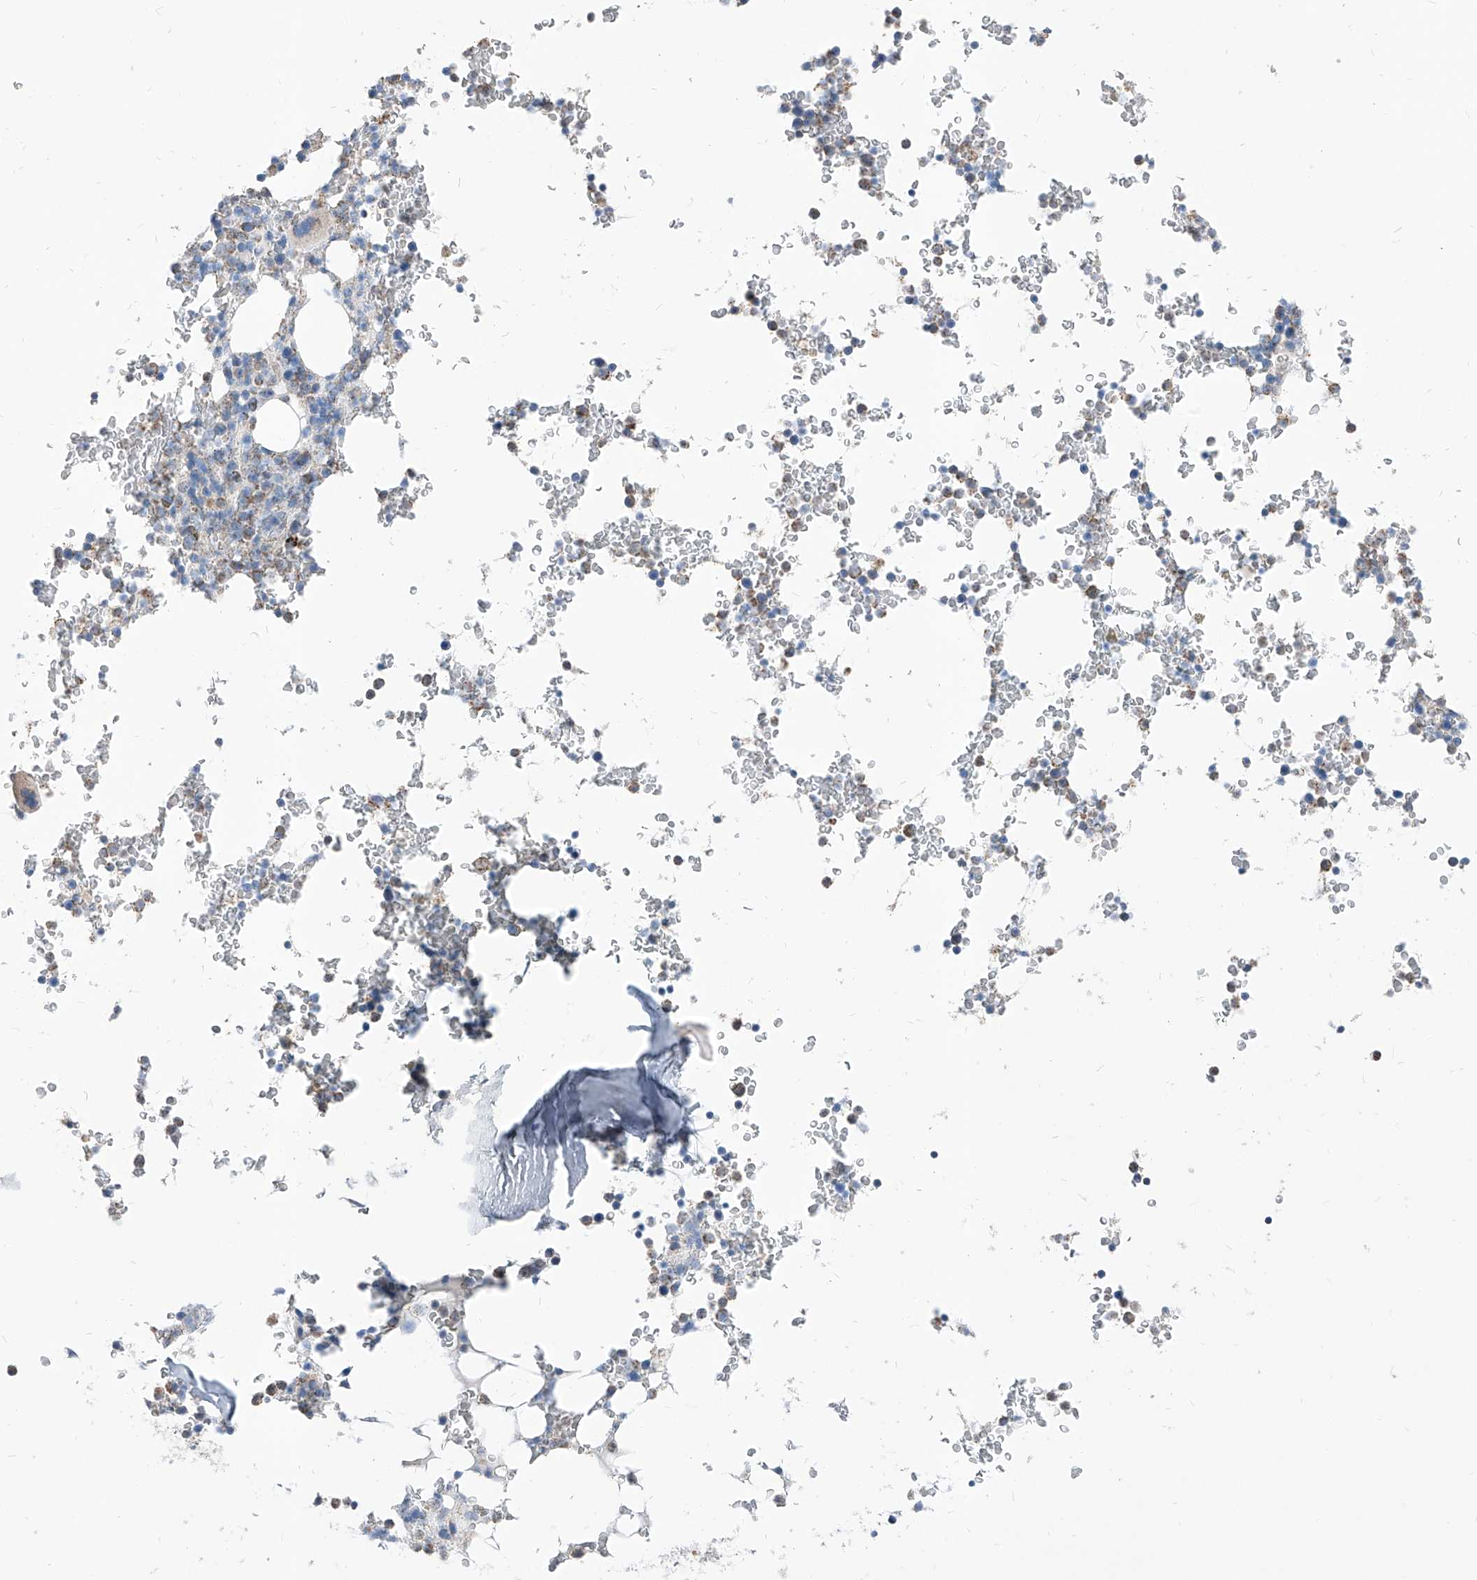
{"staining": {"intensity": "weak", "quantity": "<25%", "location": "cytoplasmic/membranous"}, "tissue": "bone marrow", "cell_type": "Hematopoietic cells", "image_type": "normal", "snomed": [{"axis": "morphology", "description": "Normal tissue, NOS"}, {"axis": "topography", "description": "Bone marrow"}], "caption": "Histopathology image shows no significant protein expression in hematopoietic cells of benign bone marrow.", "gene": "AGPS", "patient": {"sex": "male", "age": 58}}